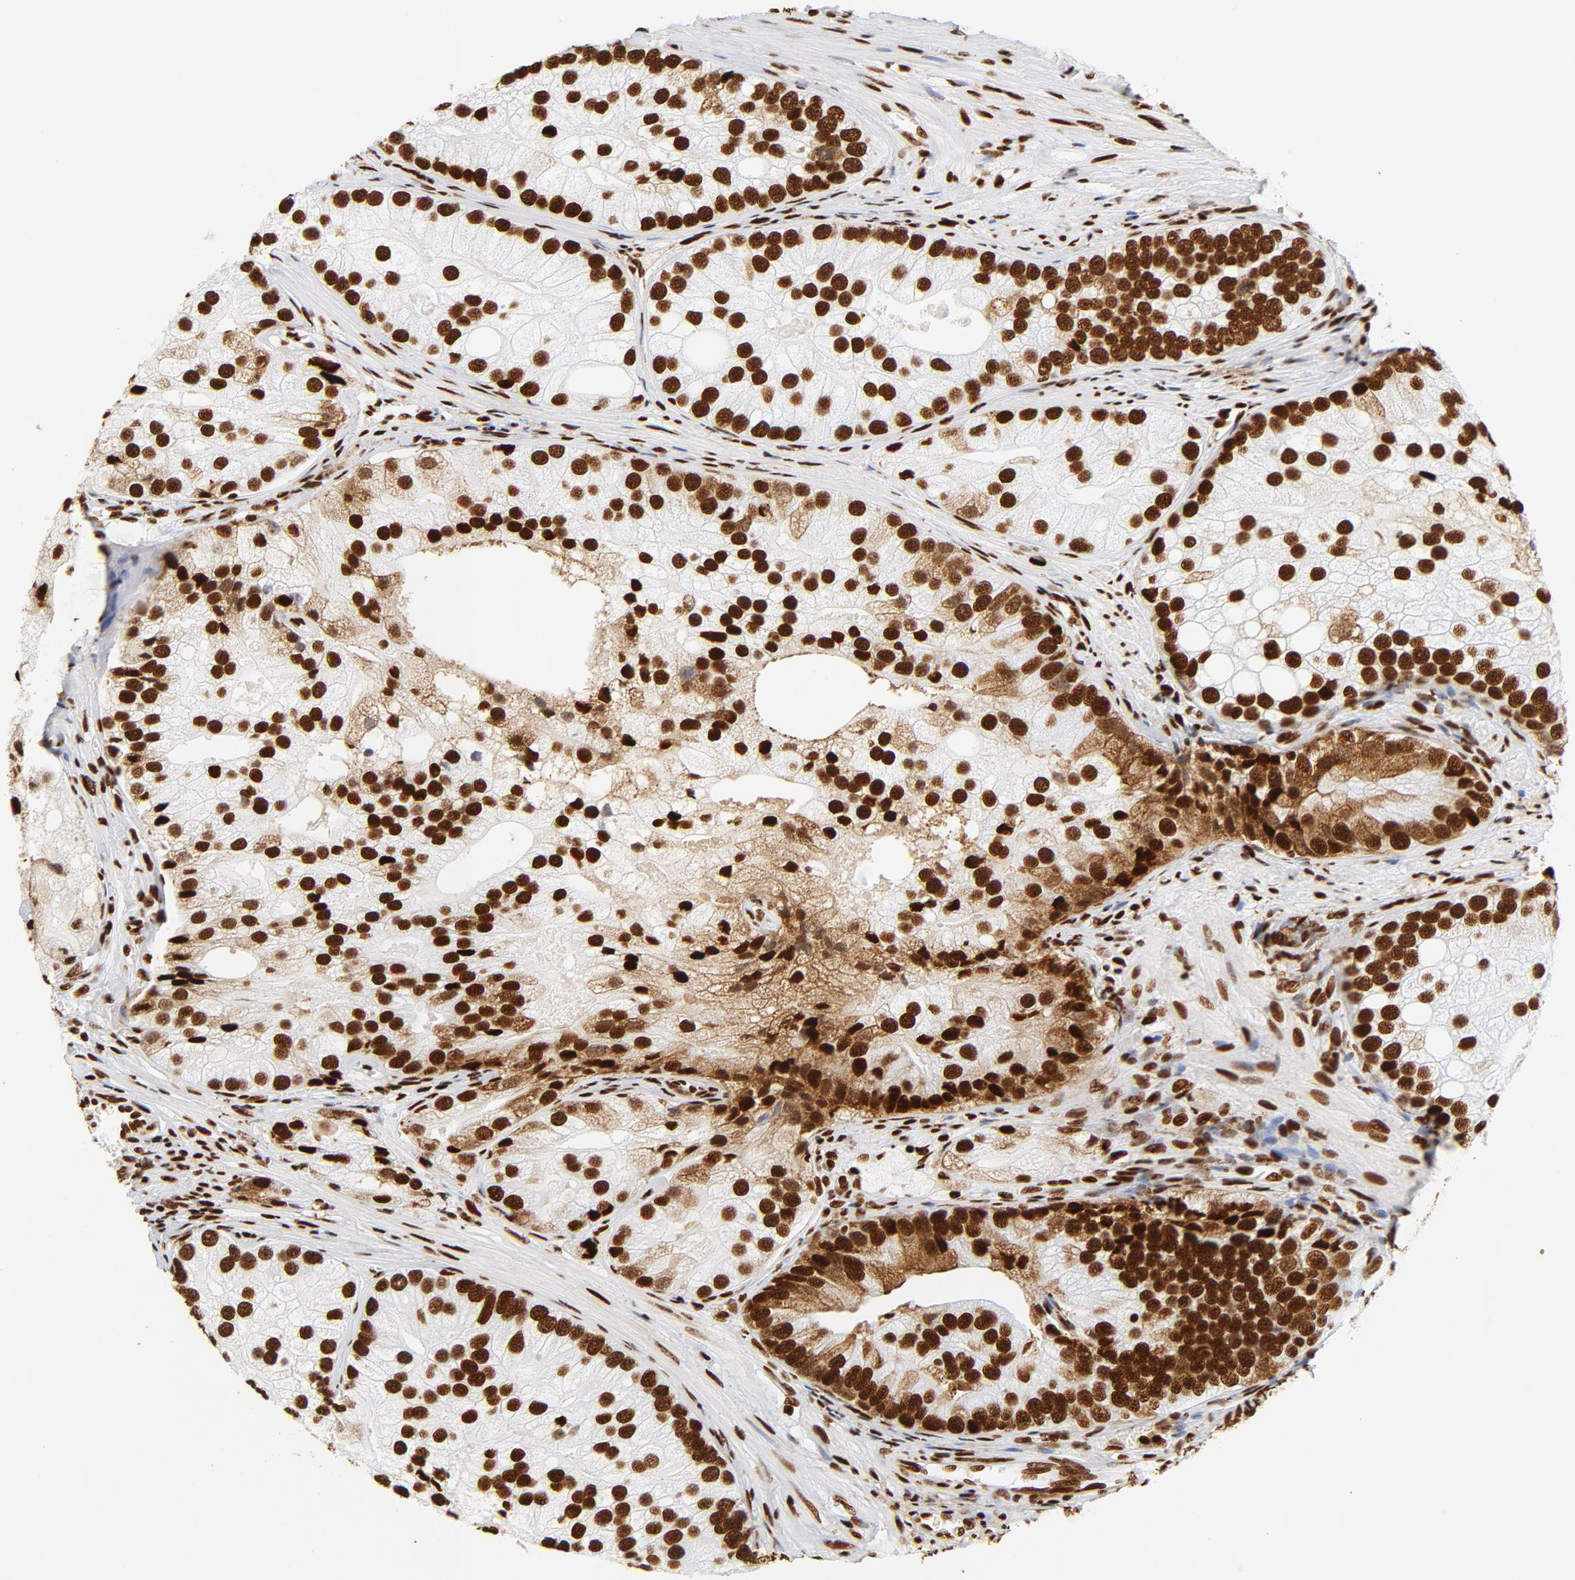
{"staining": {"intensity": "strong", "quantity": ">75%", "location": "nuclear"}, "tissue": "prostate cancer", "cell_type": "Tumor cells", "image_type": "cancer", "snomed": [{"axis": "morphology", "description": "Adenocarcinoma, Low grade"}, {"axis": "topography", "description": "Prostate"}], "caption": "Prostate cancer stained for a protein (brown) displays strong nuclear positive expression in approximately >75% of tumor cells.", "gene": "XRCC6", "patient": {"sex": "male", "age": 69}}